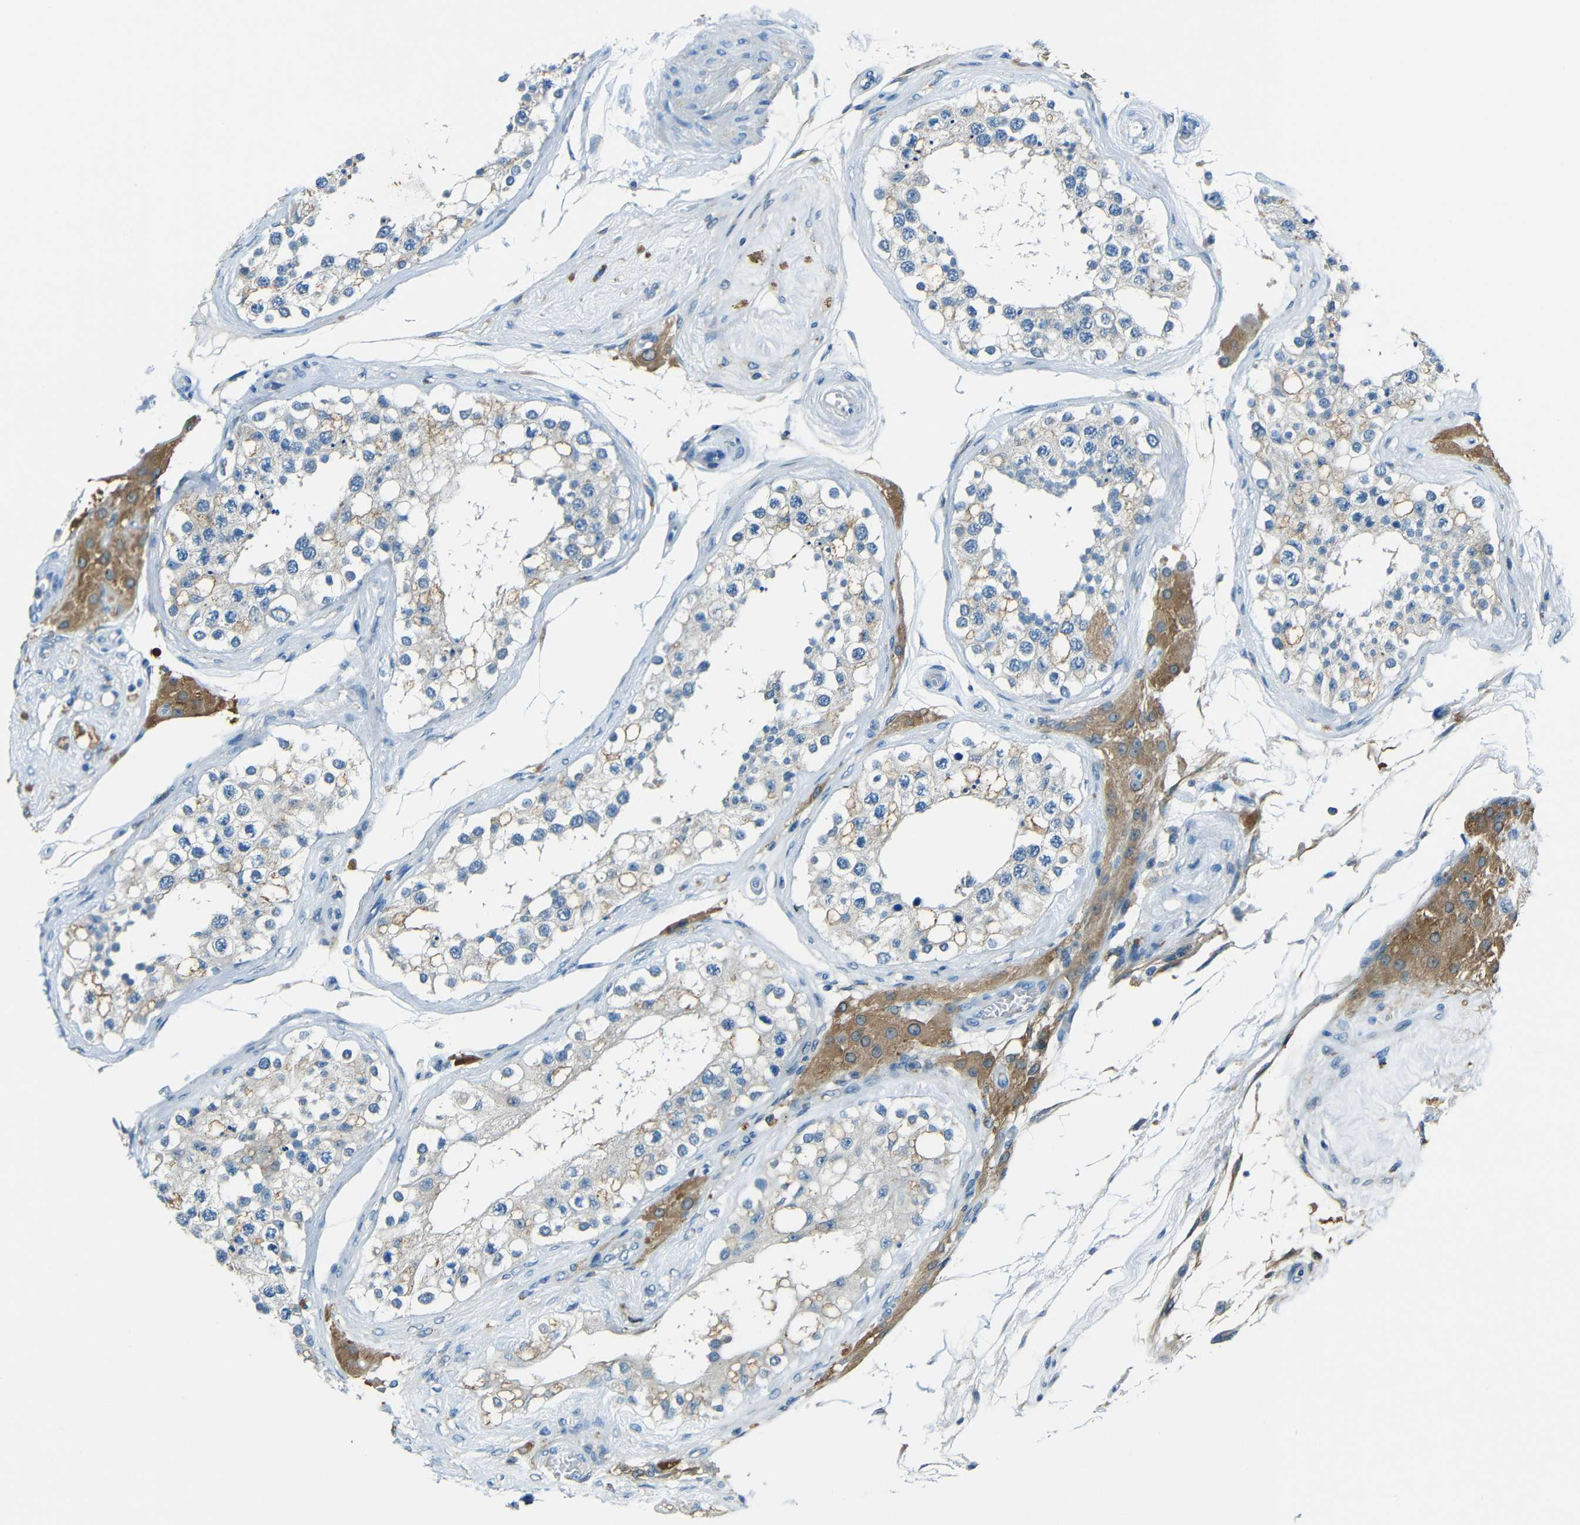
{"staining": {"intensity": "weak", "quantity": "<25%", "location": "cytoplasmic/membranous"}, "tissue": "testis", "cell_type": "Cells in seminiferous ducts", "image_type": "normal", "snomed": [{"axis": "morphology", "description": "Normal tissue, NOS"}, {"axis": "topography", "description": "Testis"}], "caption": "Testis was stained to show a protein in brown. There is no significant positivity in cells in seminiferous ducts. Brightfield microscopy of immunohistochemistry stained with DAB (brown) and hematoxylin (blue), captured at high magnification.", "gene": "CYP26B1", "patient": {"sex": "male", "age": 68}}